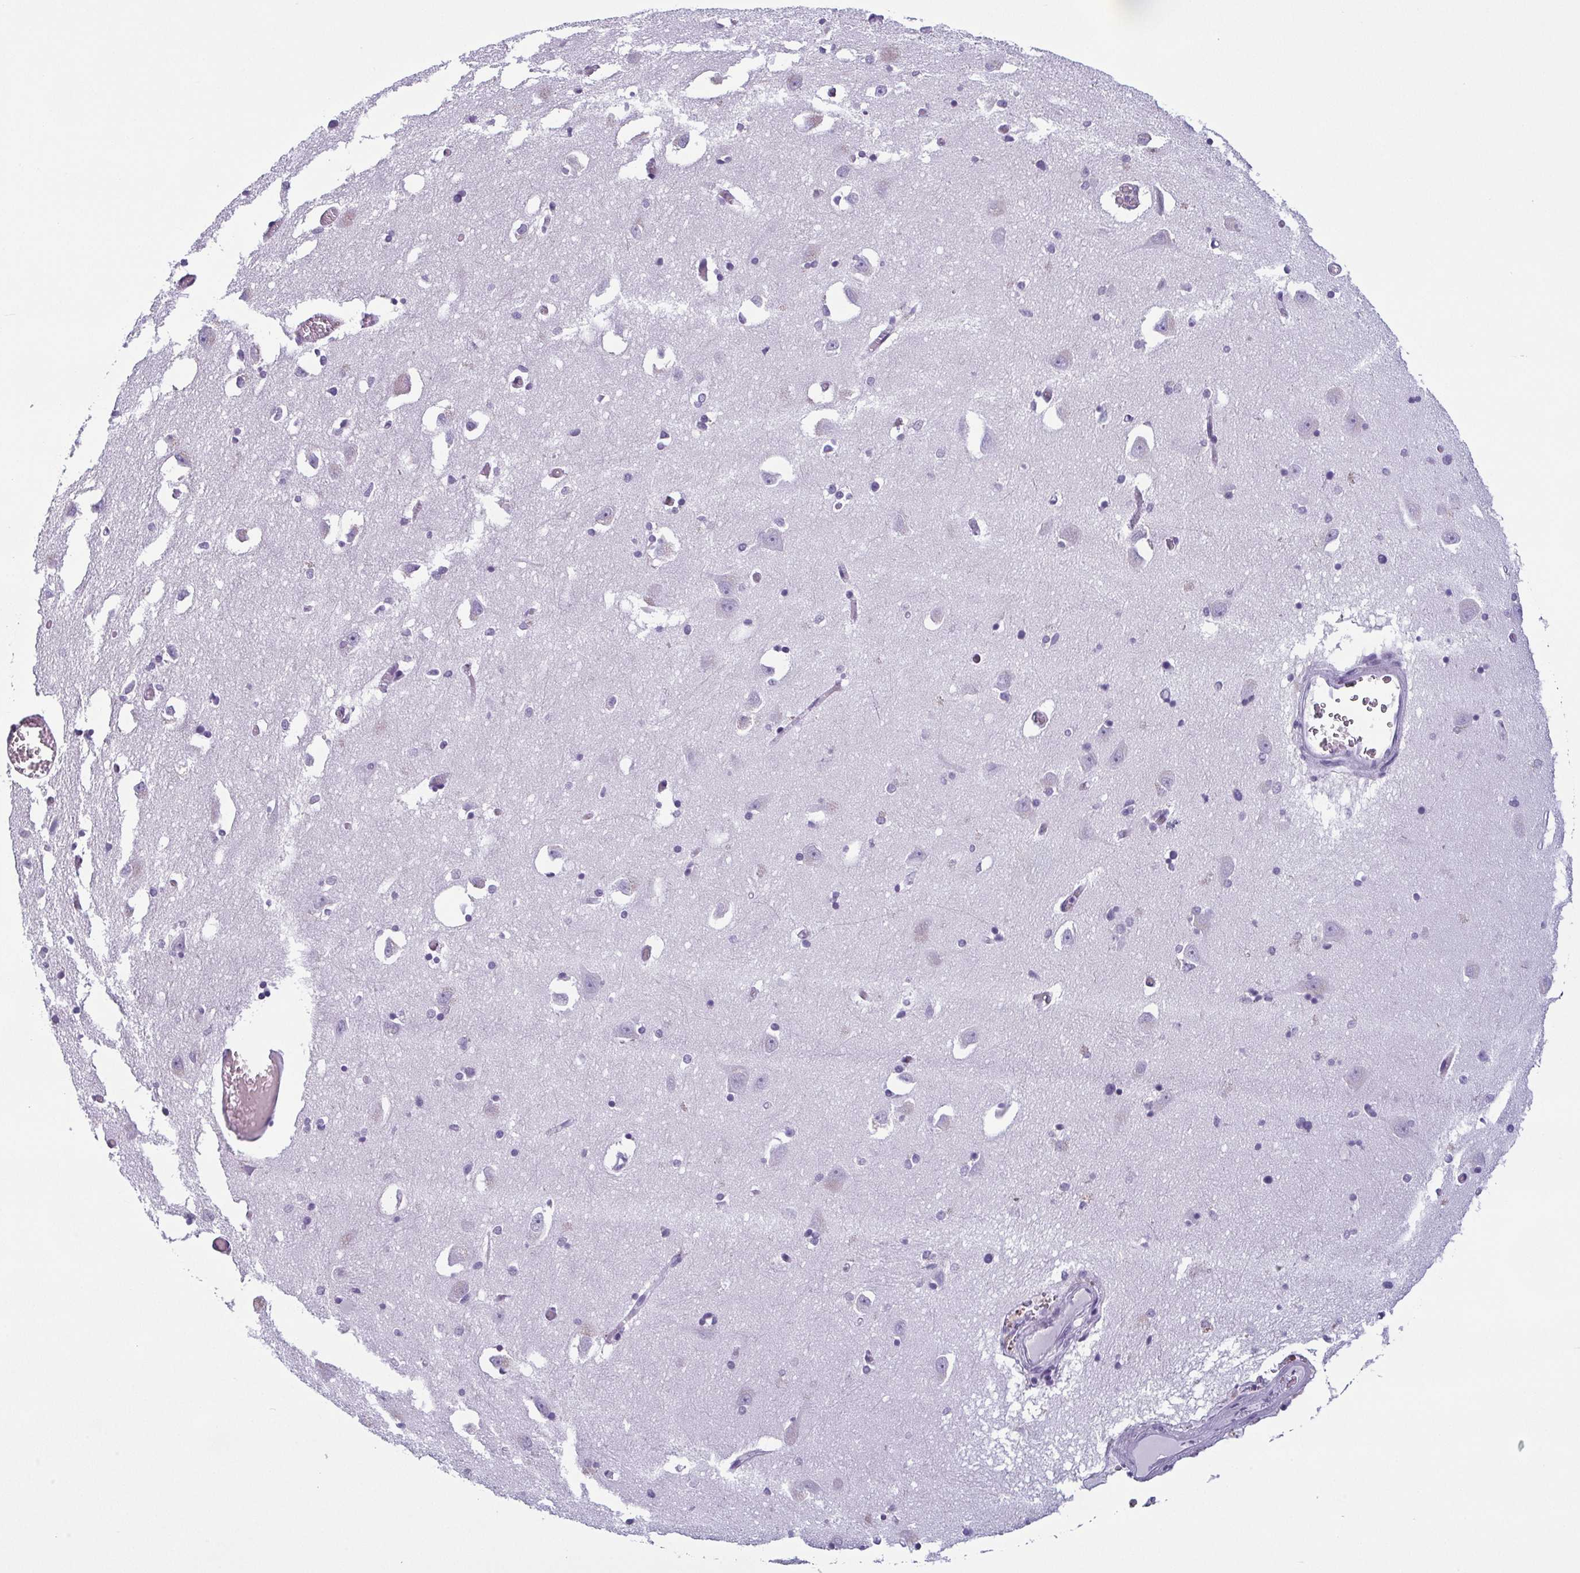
{"staining": {"intensity": "negative", "quantity": "none", "location": "none"}, "tissue": "caudate", "cell_type": "Glial cells", "image_type": "normal", "snomed": [{"axis": "morphology", "description": "Normal tissue, NOS"}, {"axis": "topography", "description": "Lateral ventricle wall"}, {"axis": "topography", "description": "Hippocampus"}], "caption": "DAB (3,3'-diaminobenzidine) immunohistochemical staining of benign human caudate demonstrates no significant expression in glial cells.", "gene": "KRT78", "patient": {"sex": "female", "age": 63}}